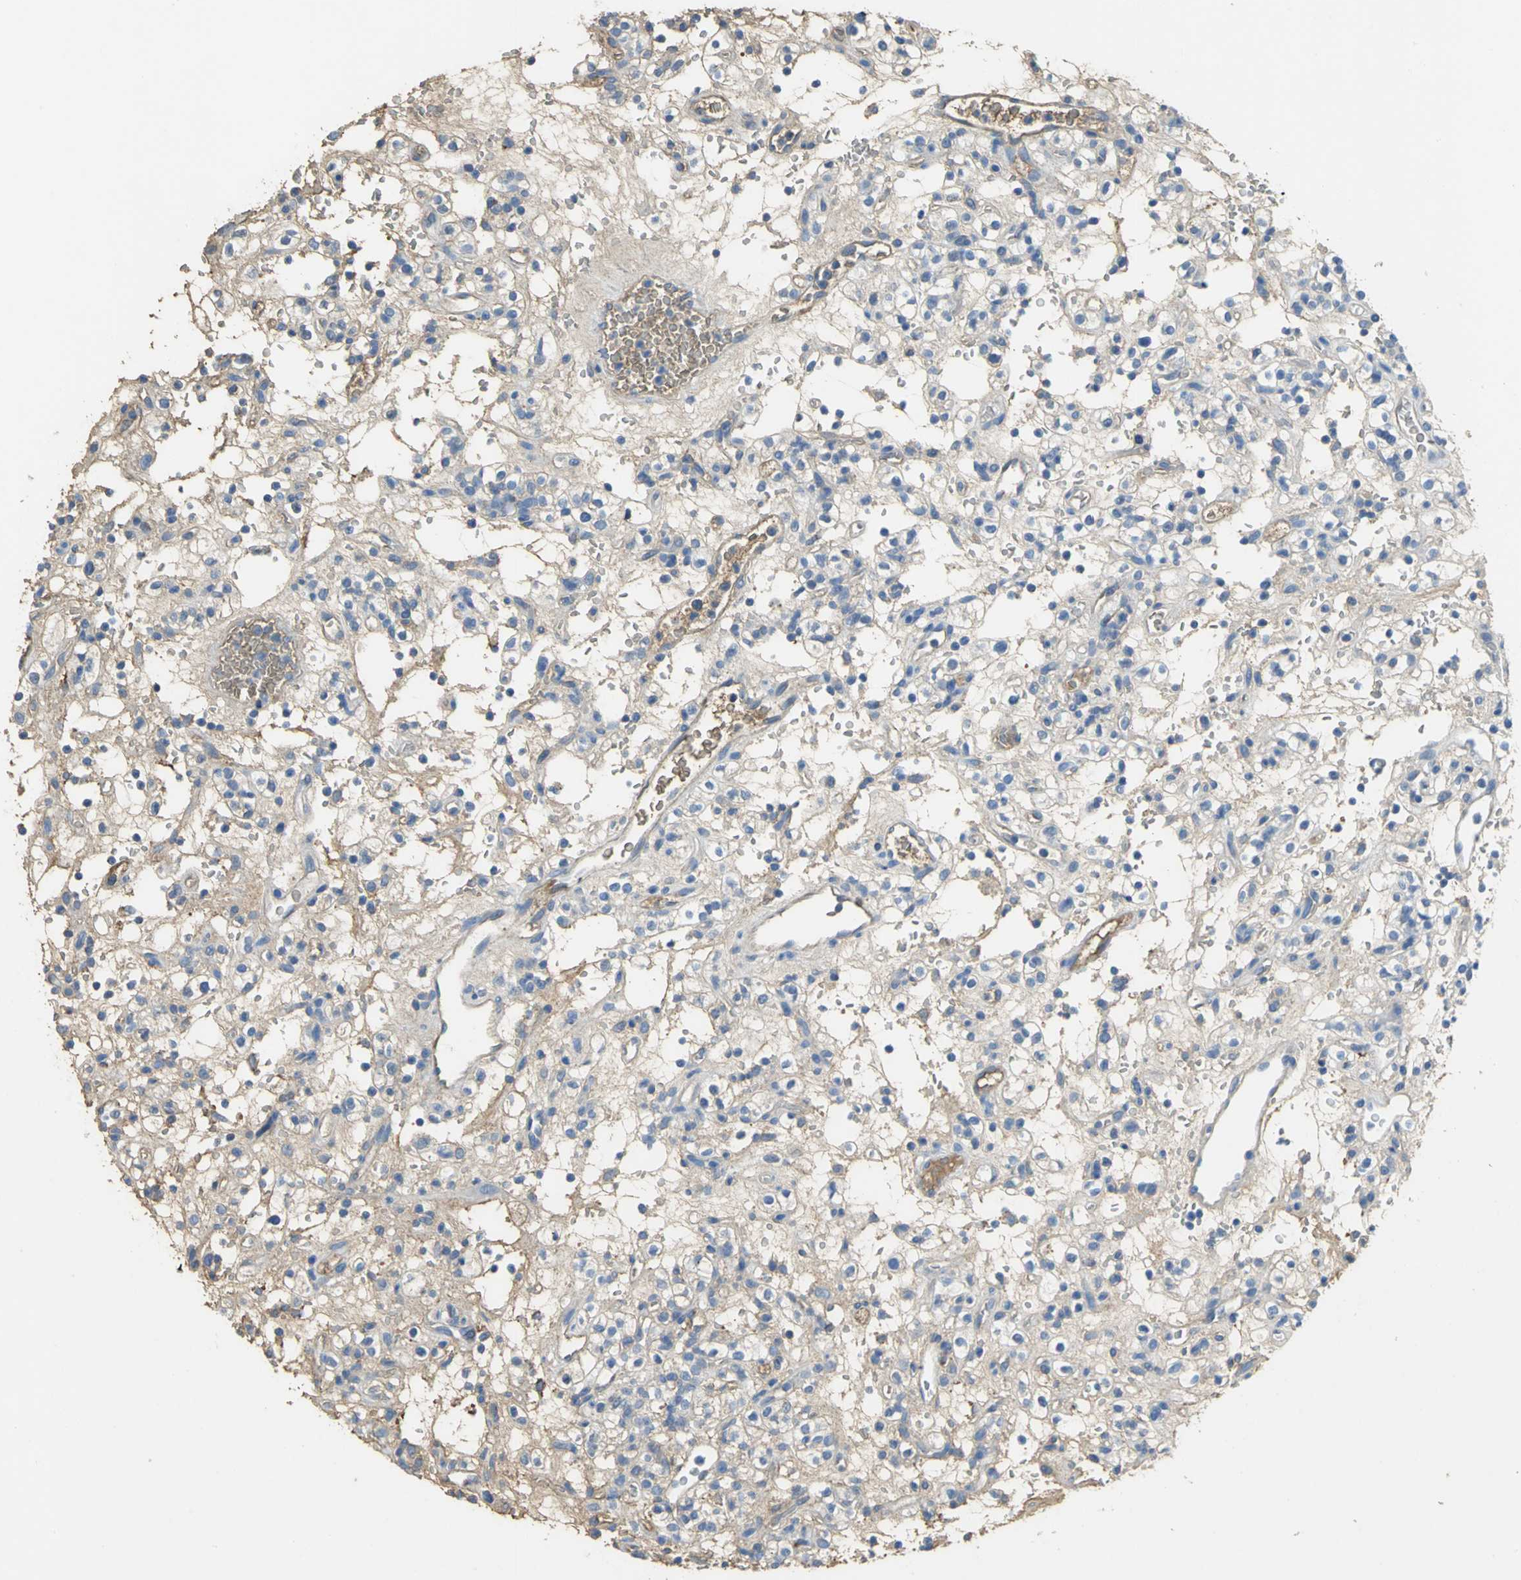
{"staining": {"intensity": "moderate", "quantity": ">75%", "location": "cytoplasmic/membranous"}, "tissue": "renal cancer", "cell_type": "Tumor cells", "image_type": "cancer", "snomed": [{"axis": "morphology", "description": "Normal tissue, NOS"}, {"axis": "morphology", "description": "Adenocarcinoma, NOS"}, {"axis": "topography", "description": "Kidney"}], "caption": "Renal adenocarcinoma stained with a brown dye shows moderate cytoplasmic/membranous positive expression in about >75% of tumor cells.", "gene": "GYG2", "patient": {"sex": "female", "age": 72}}